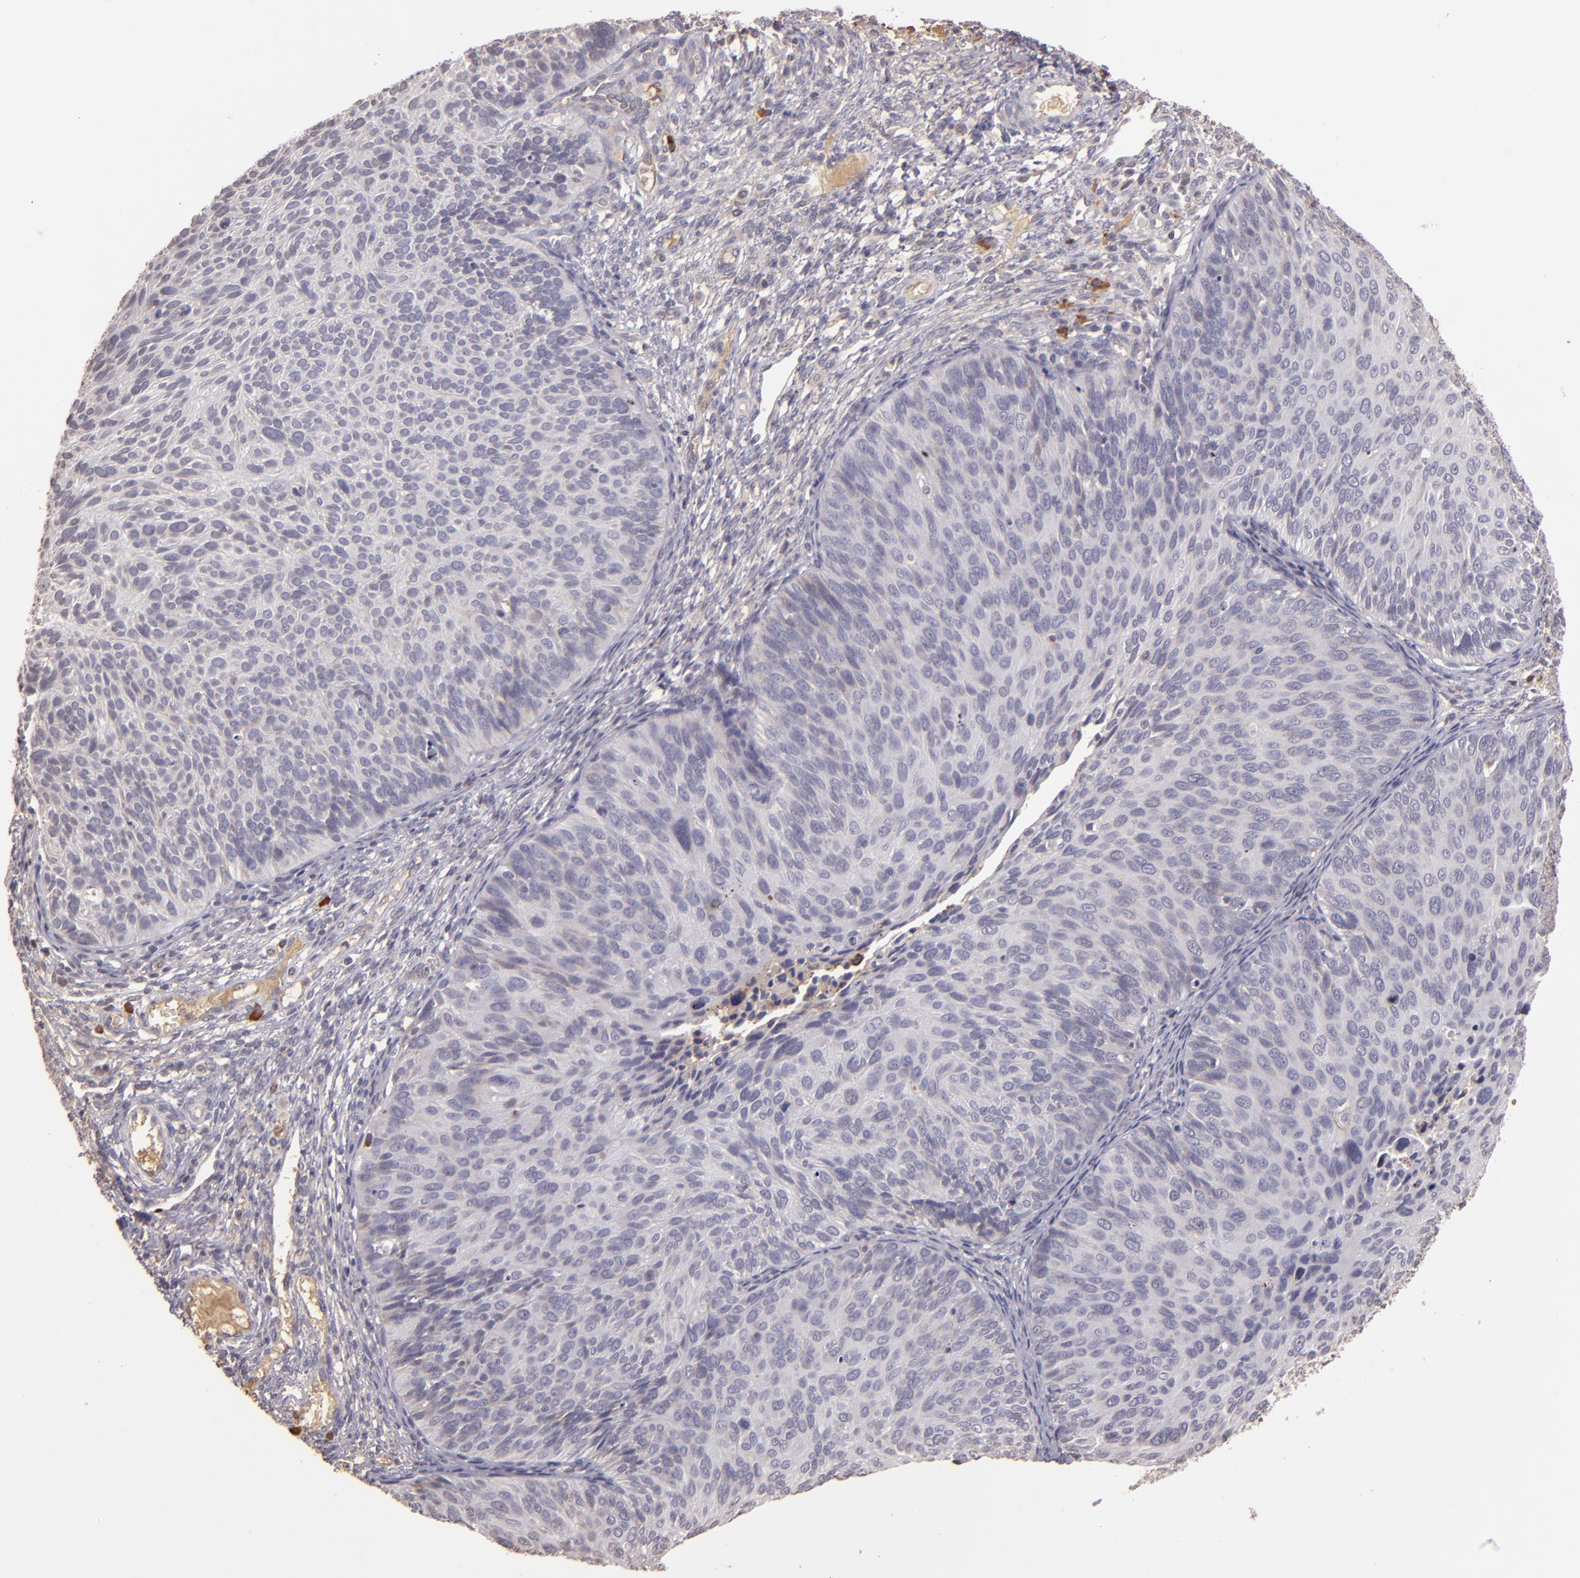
{"staining": {"intensity": "negative", "quantity": "none", "location": "none"}, "tissue": "cervical cancer", "cell_type": "Tumor cells", "image_type": "cancer", "snomed": [{"axis": "morphology", "description": "Squamous cell carcinoma, NOS"}, {"axis": "topography", "description": "Cervix"}], "caption": "This is a photomicrograph of immunohistochemistry (IHC) staining of squamous cell carcinoma (cervical), which shows no positivity in tumor cells.", "gene": "ABL1", "patient": {"sex": "female", "age": 36}}